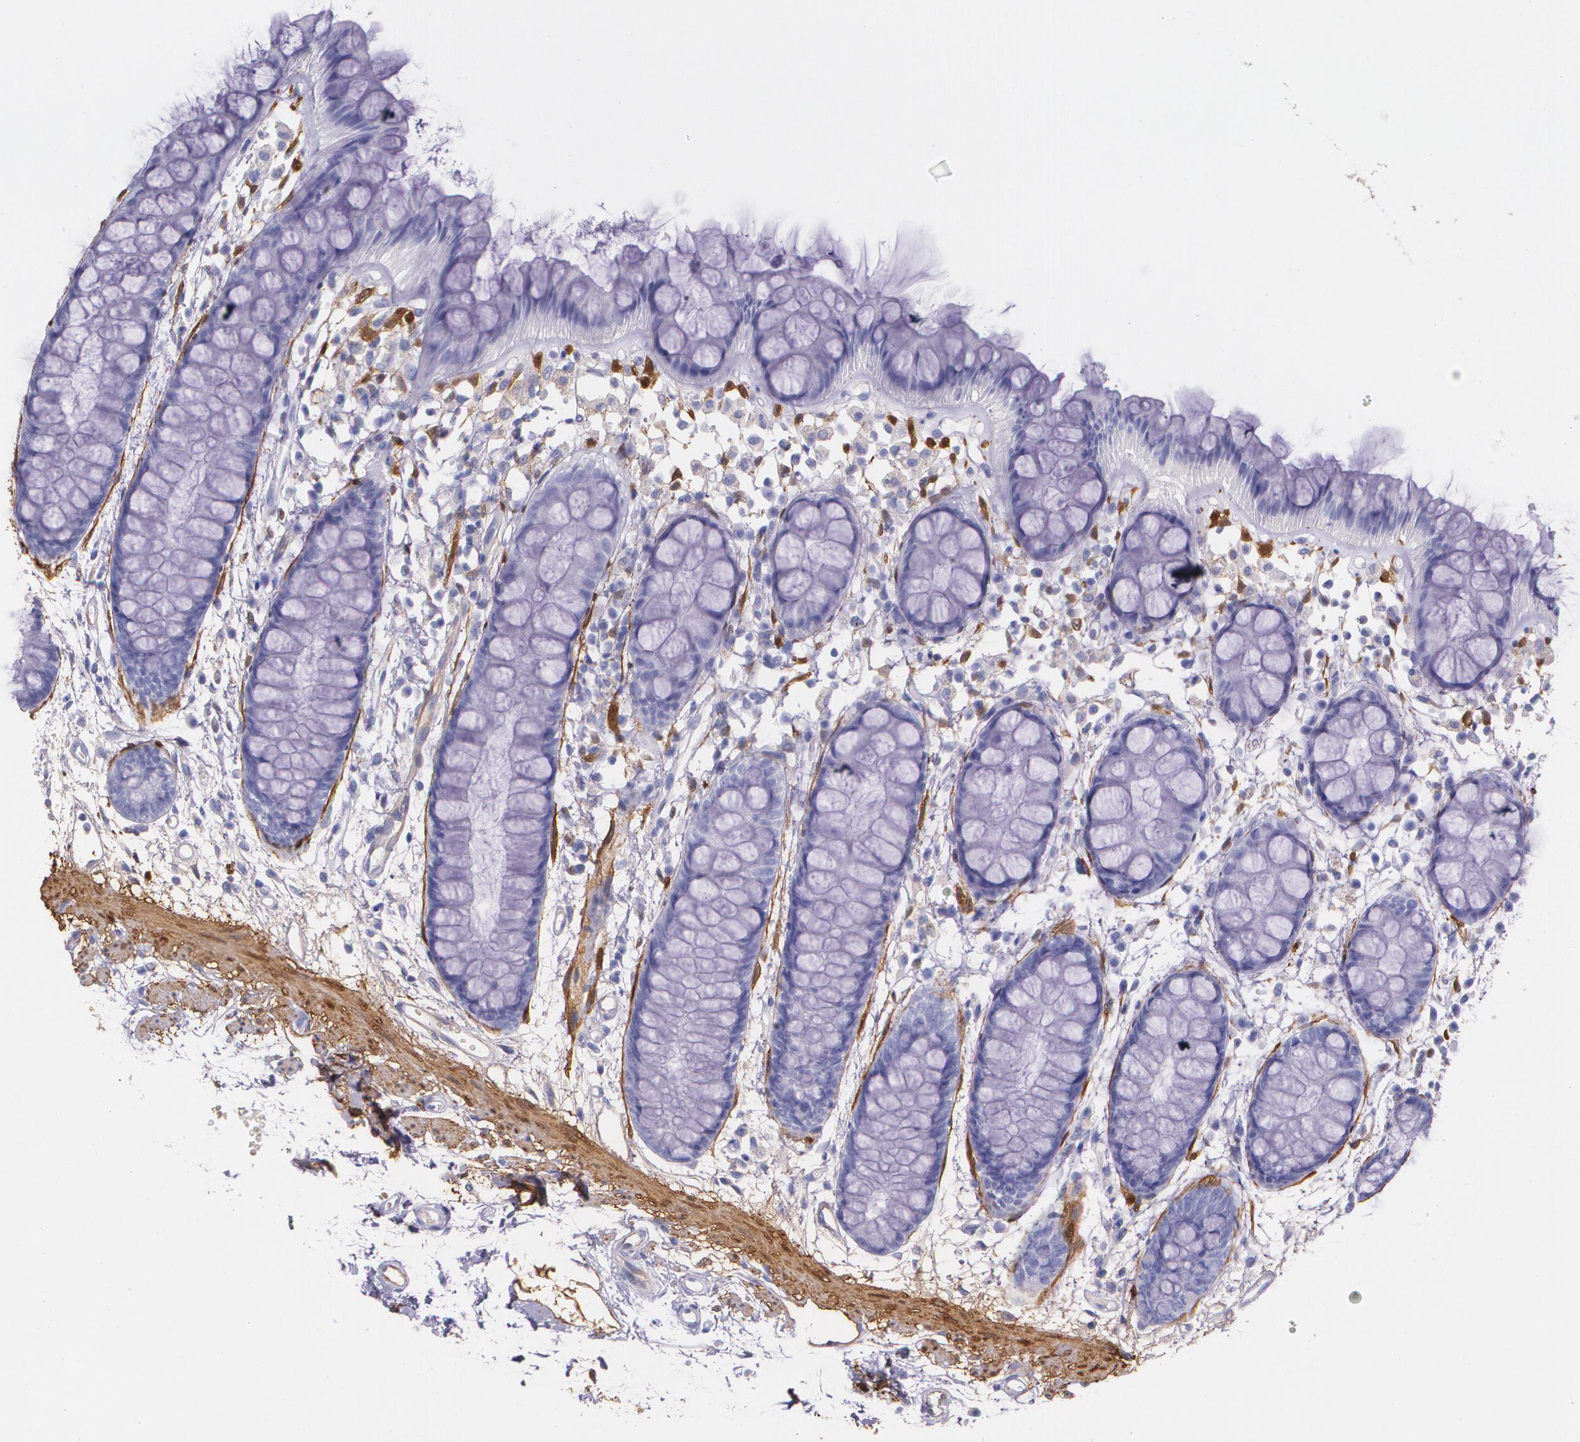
{"staining": {"intensity": "negative", "quantity": "none", "location": "none"}, "tissue": "rectum", "cell_type": "Glandular cells", "image_type": "normal", "snomed": [{"axis": "morphology", "description": "Normal tissue, NOS"}, {"axis": "topography", "description": "Rectum"}], "caption": "The IHC micrograph has no significant expression in glandular cells of rectum. (DAB (3,3'-diaminobenzidine) immunohistochemistry (IHC), high magnification).", "gene": "MMP2", "patient": {"sex": "female", "age": 66}}